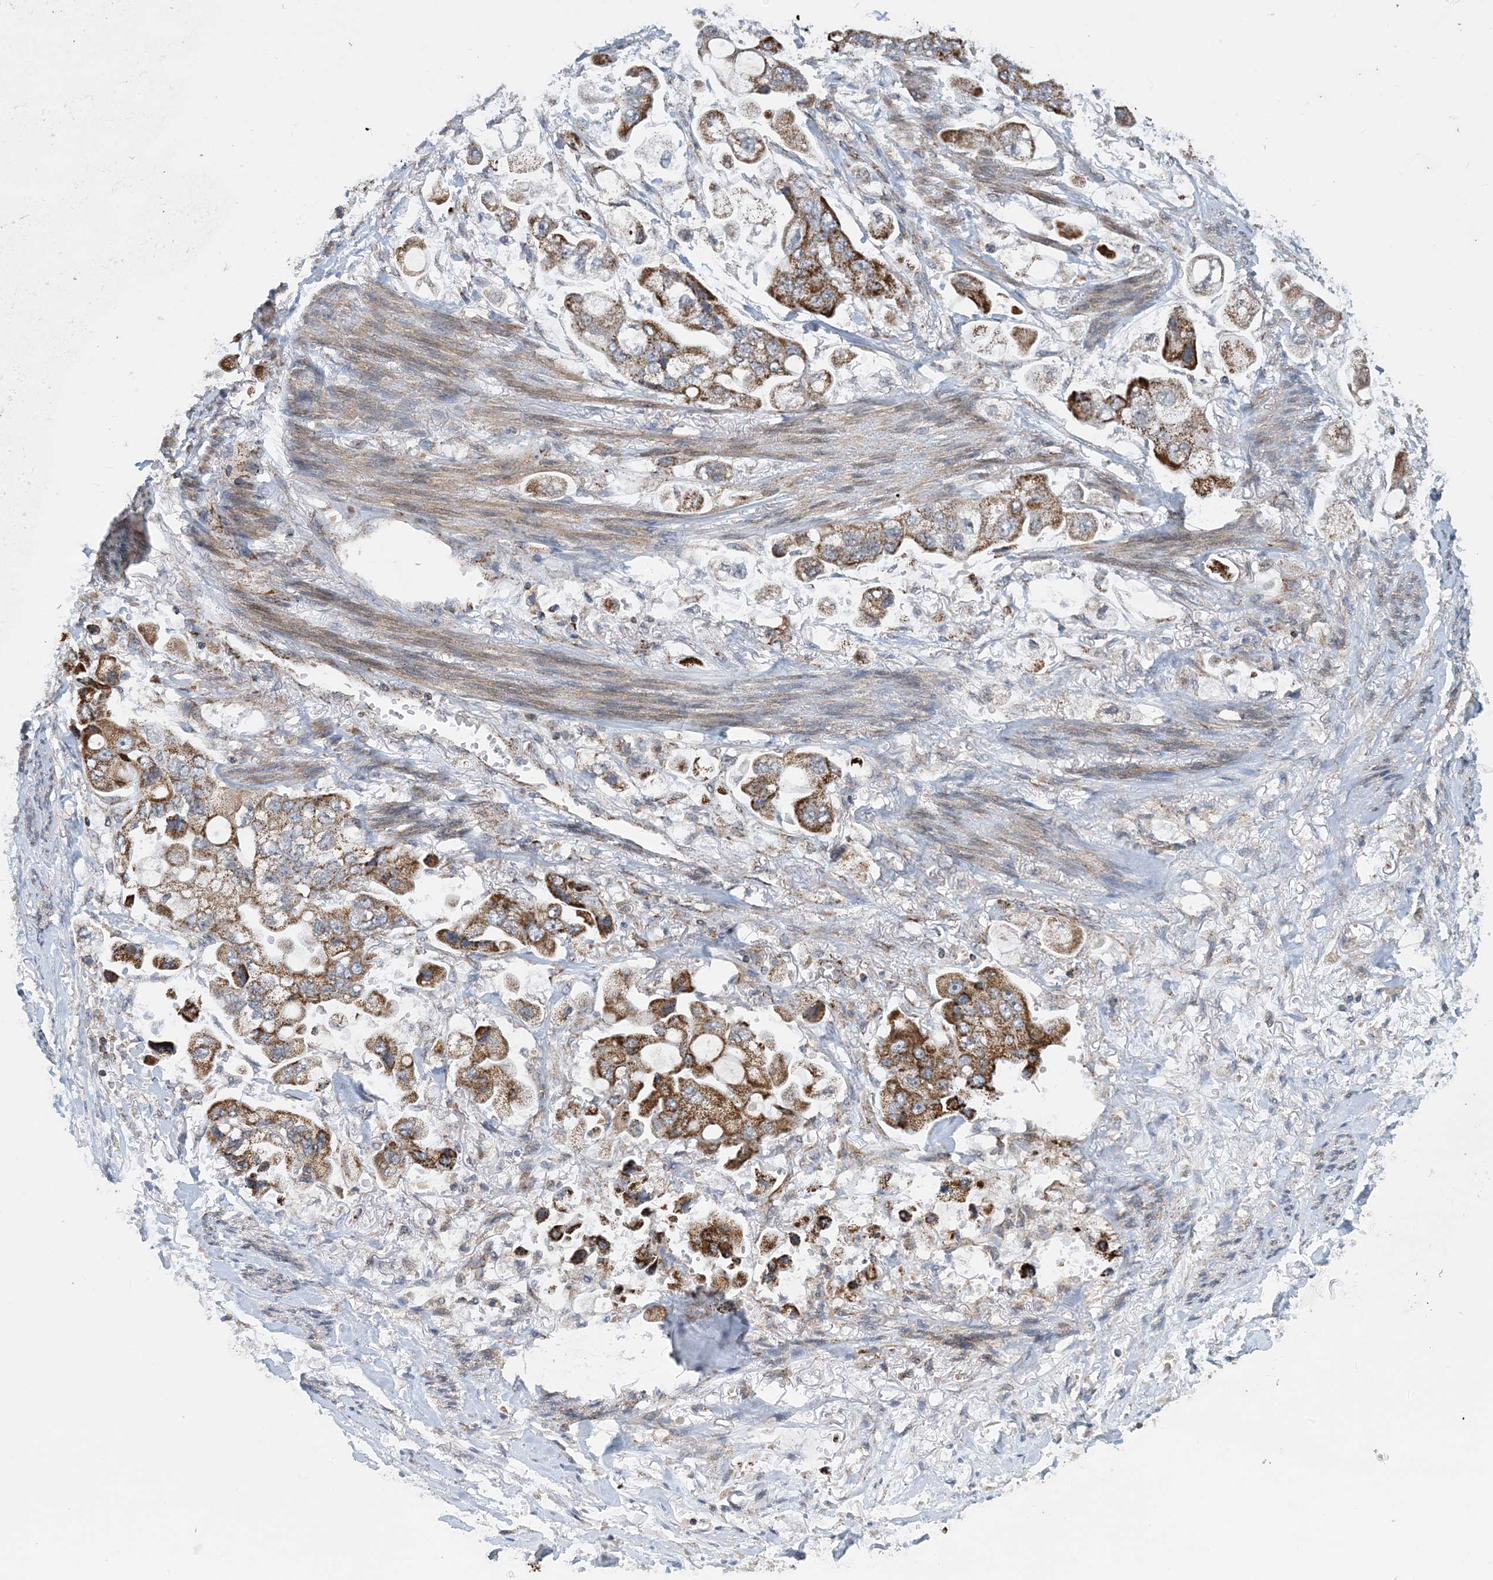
{"staining": {"intensity": "strong", "quantity": ">75%", "location": "cytoplasmic/membranous"}, "tissue": "stomach cancer", "cell_type": "Tumor cells", "image_type": "cancer", "snomed": [{"axis": "morphology", "description": "Adenocarcinoma, NOS"}, {"axis": "topography", "description": "Stomach"}], "caption": "Protein staining by IHC reveals strong cytoplasmic/membranous staining in approximately >75% of tumor cells in stomach adenocarcinoma. (DAB (3,3'-diaminobenzidine) = brown stain, brightfield microscopy at high magnification).", "gene": "PCDHGA1", "patient": {"sex": "male", "age": 62}}